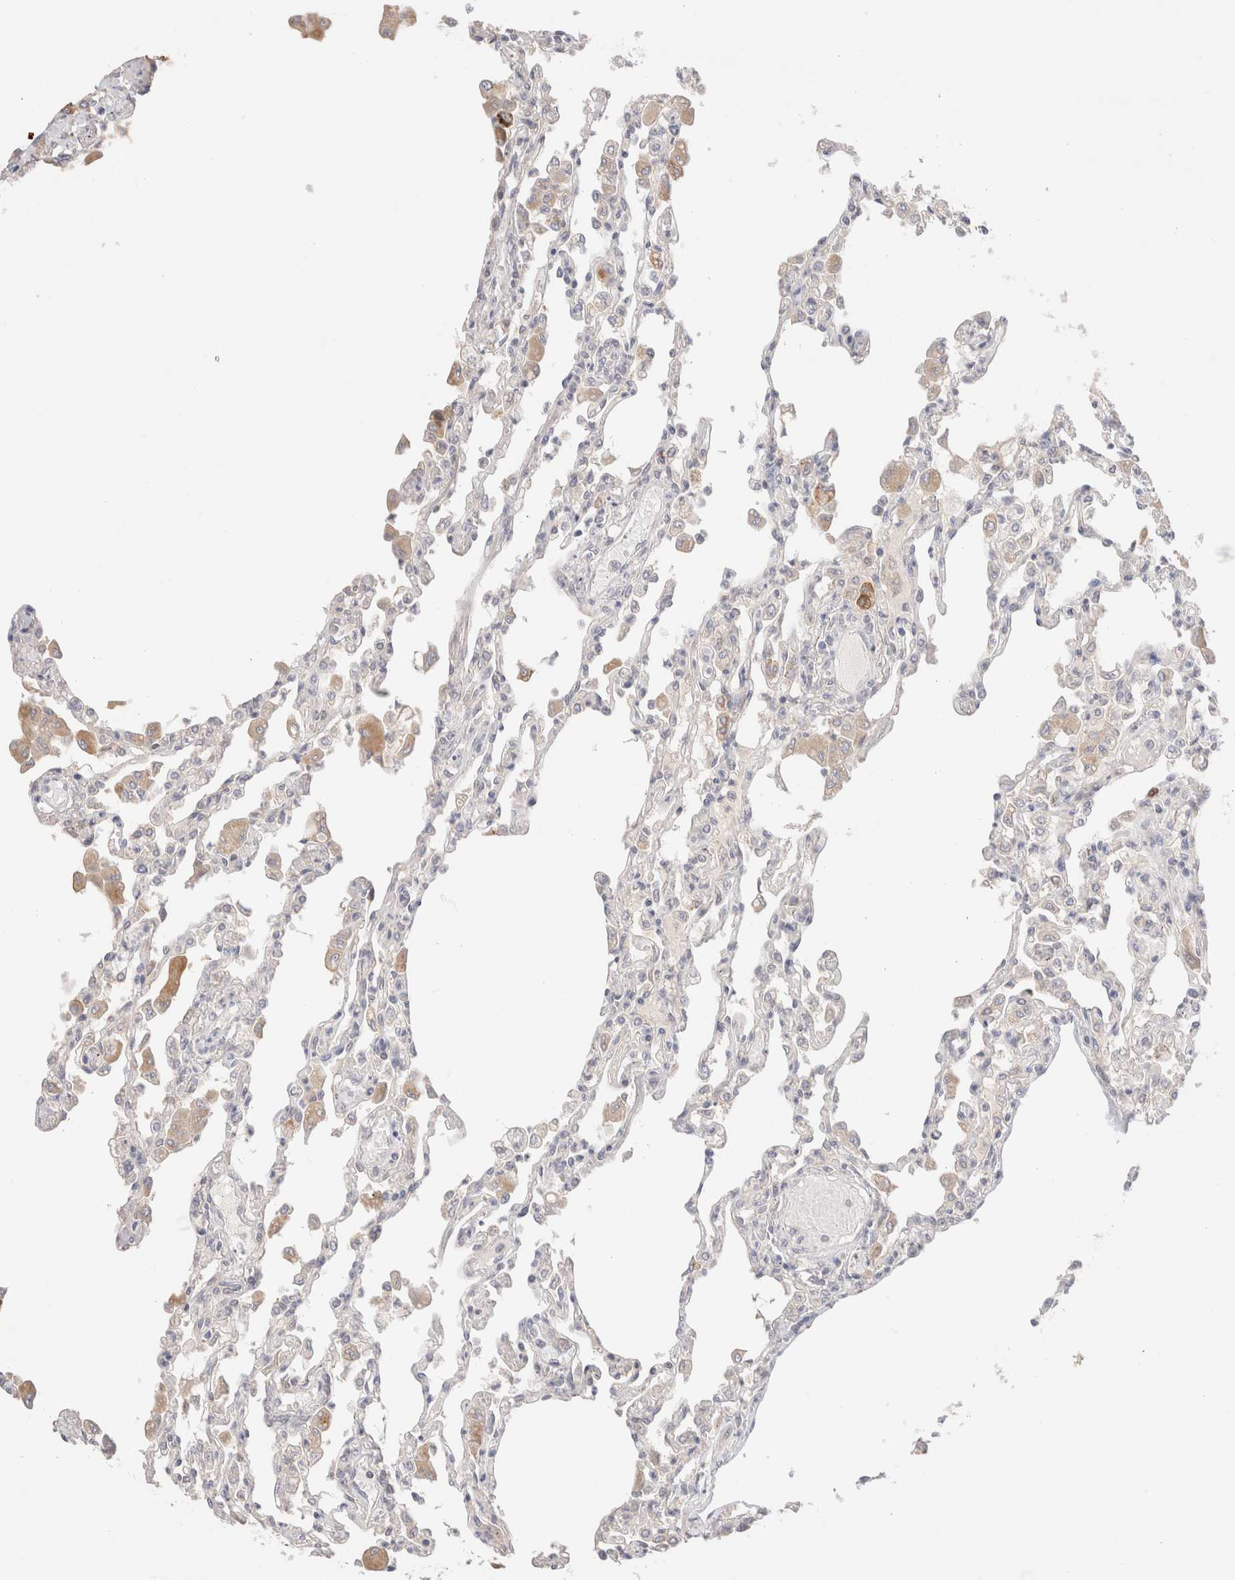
{"staining": {"intensity": "negative", "quantity": "none", "location": "none"}, "tissue": "lung", "cell_type": "Alveolar cells", "image_type": "normal", "snomed": [{"axis": "morphology", "description": "Normal tissue, NOS"}, {"axis": "topography", "description": "Bronchus"}, {"axis": "topography", "description": "Lung"}], "caption": "Unremarkable lung was stained to show a protein in brown. There is no significant expression in alveolar cells. (Stains: DAB (3,3'-diaminobenzidine) immunohistochemistry with hematoxylin counter stain, Microscopy: brightfield microscopy at high magnification).", "gene": "TRIM41", "patient": {"sex": "female", "age": 49}}